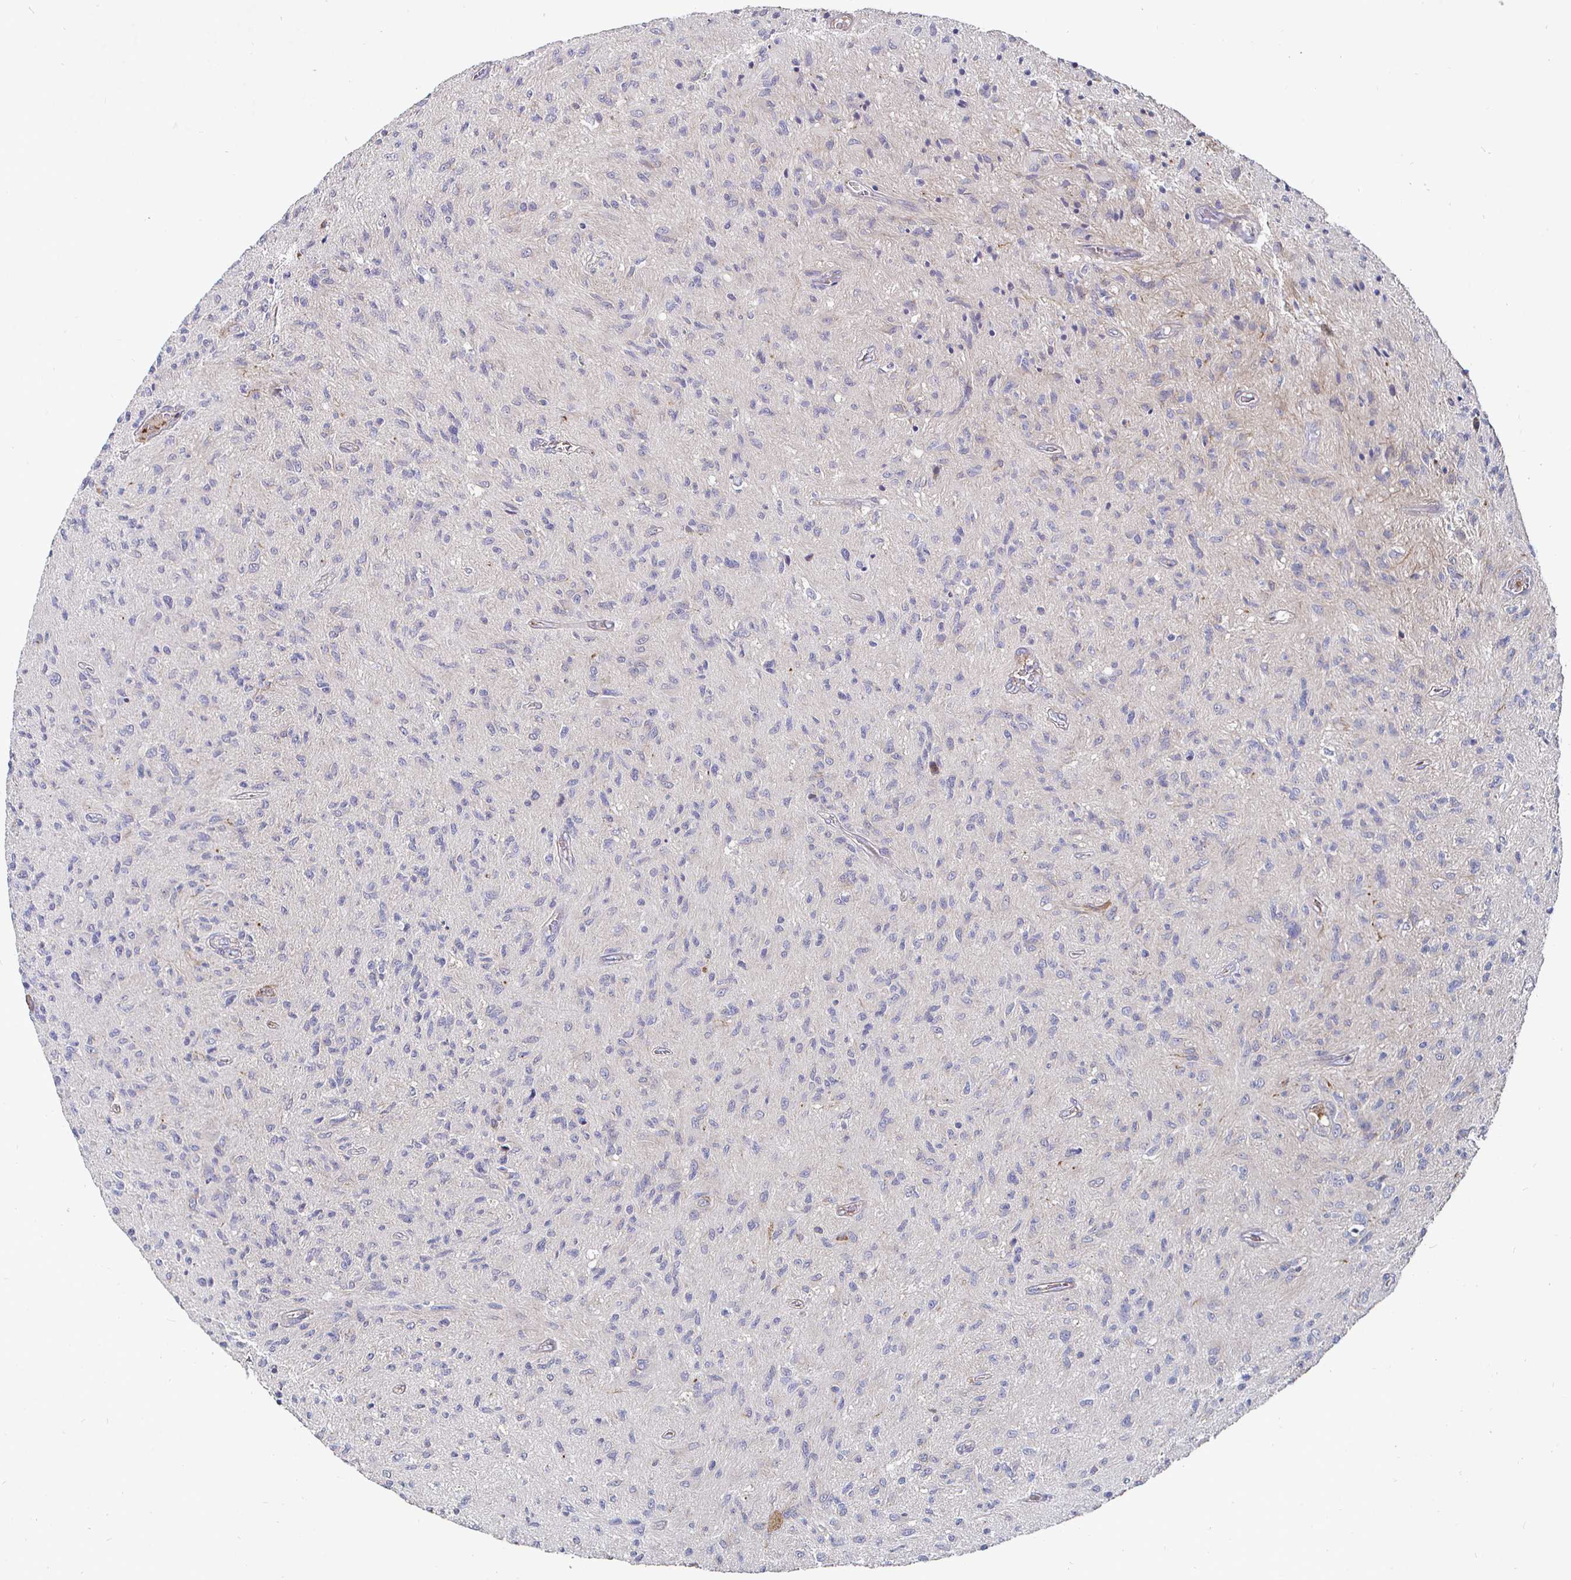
{"staining": {"intensity": "negative", "quantity": "none", "location": "none"}, "tissue": "glioma", "cell_type": "Tumor cells", "image_type": "cancer", "snomed": [{"axis": "morphology", "description": "Glioma, malignant, High grade"}, {"axis": "topography", "description": "Brain"}], "caption": "Tumor cells are negative for protein expression in human high-grade glioma (malignant). (Brightfield microscopy of DAB (3,3'-diaminobenzidine) immunohistochemistry (IHC) at high magnification).", "gene": "NRSN1", "patient": {"sex": "male", "age": 54}}